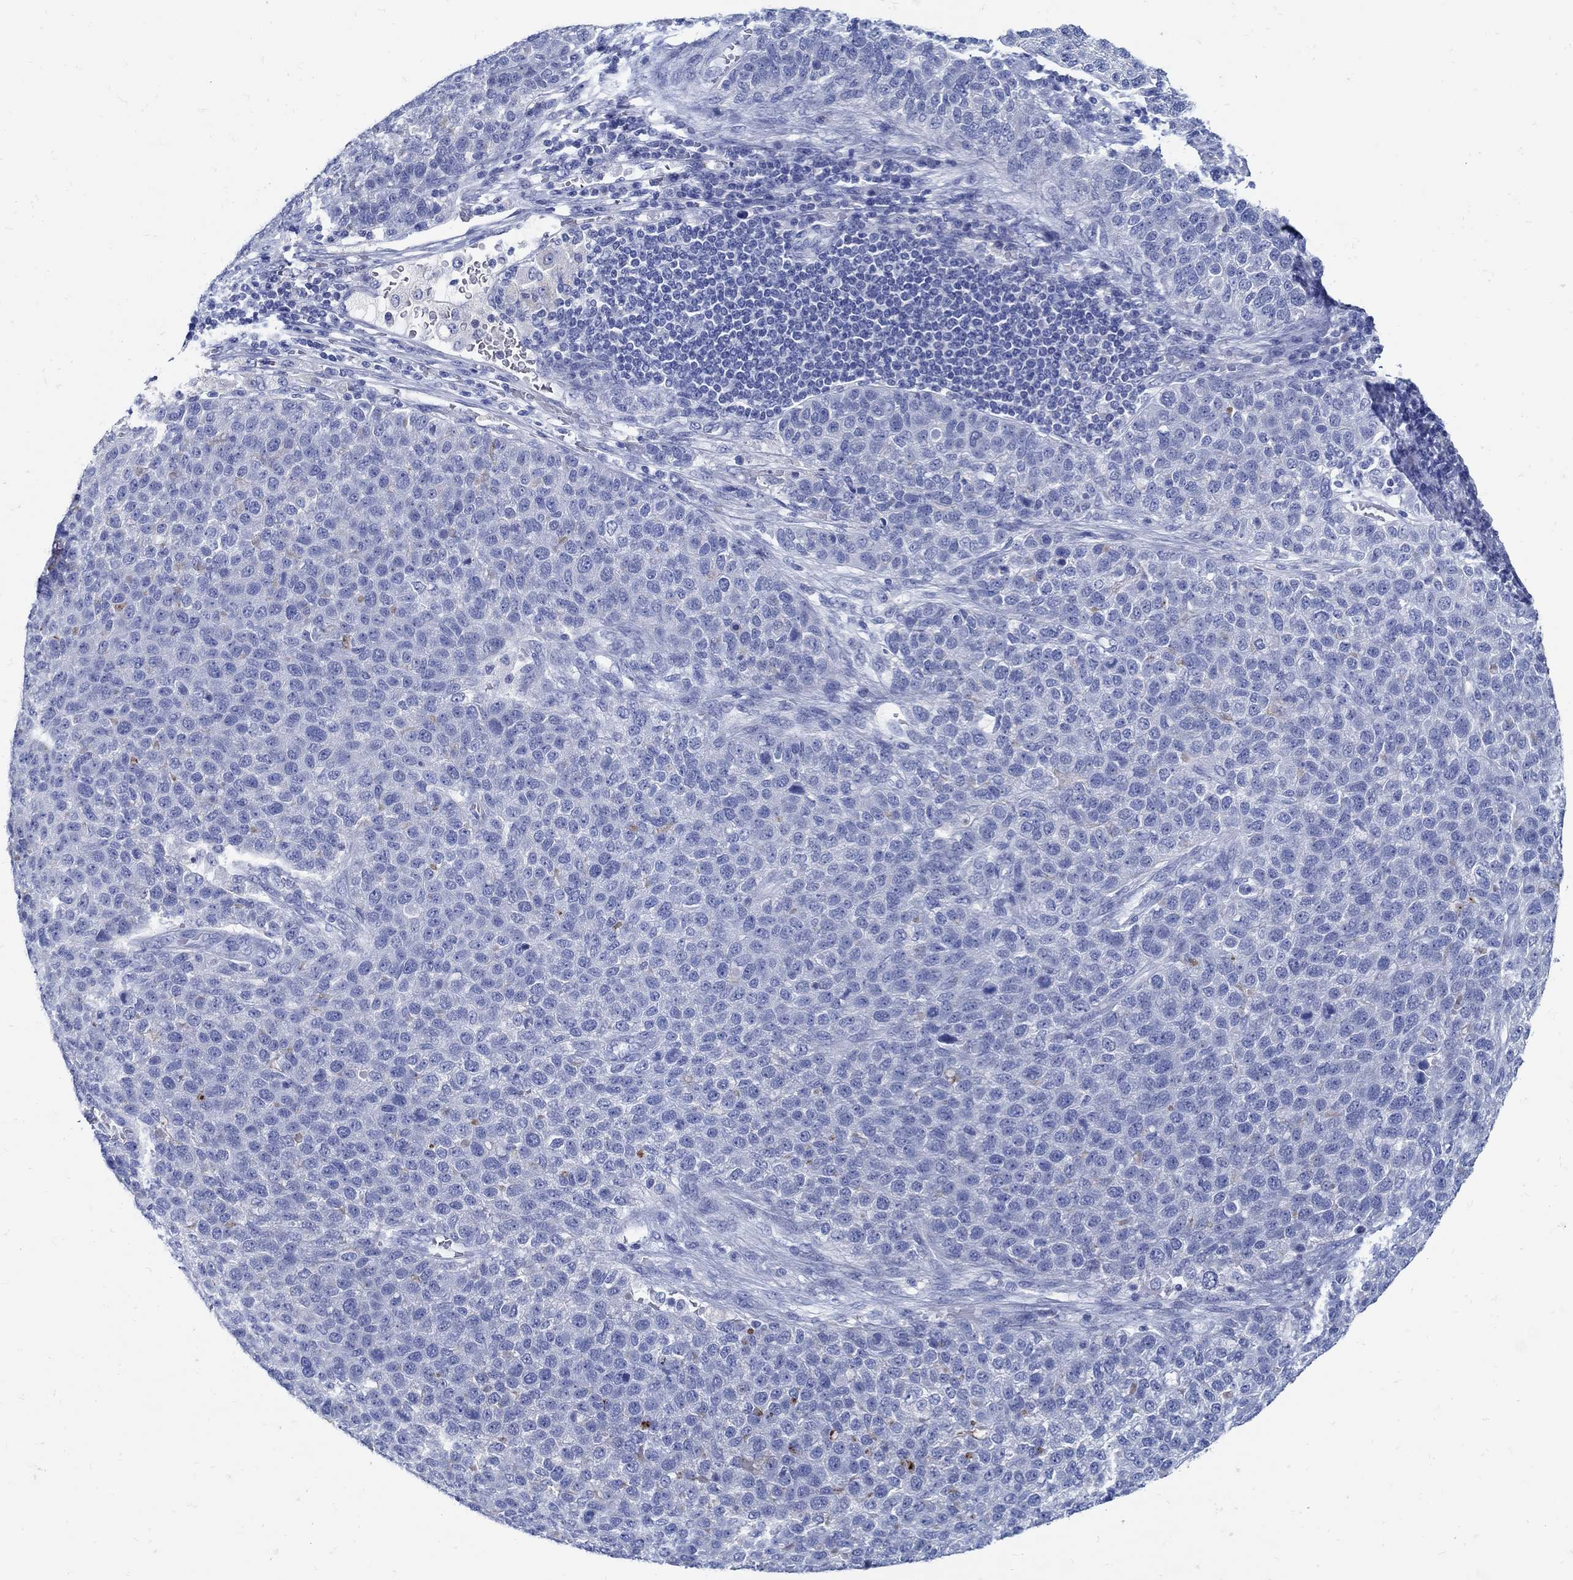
{"staining": {"intensity": "negative", "quantity": "none", "location": "none"}, "tissue": "pancreatic cancer", "cell_type": "Tumor cells", "image_type": "cancer", "snomed": [{"axis": "morphology", "description": "Adenocarcinoma, NOS"}, {"axis": "topography", "description": "Pancreas"}], "caption": "Immunohistochemistry image of neoplastic tissue: human pancreatic cancer stained with DAB (3,3'-diaminobenzidine) displays no significant protein expression in tumor cells. (DAB immunohistochemistry (IHC), high magnification).", "gene": "PAX9", "patient": {"sex": "female", "age": 61}}